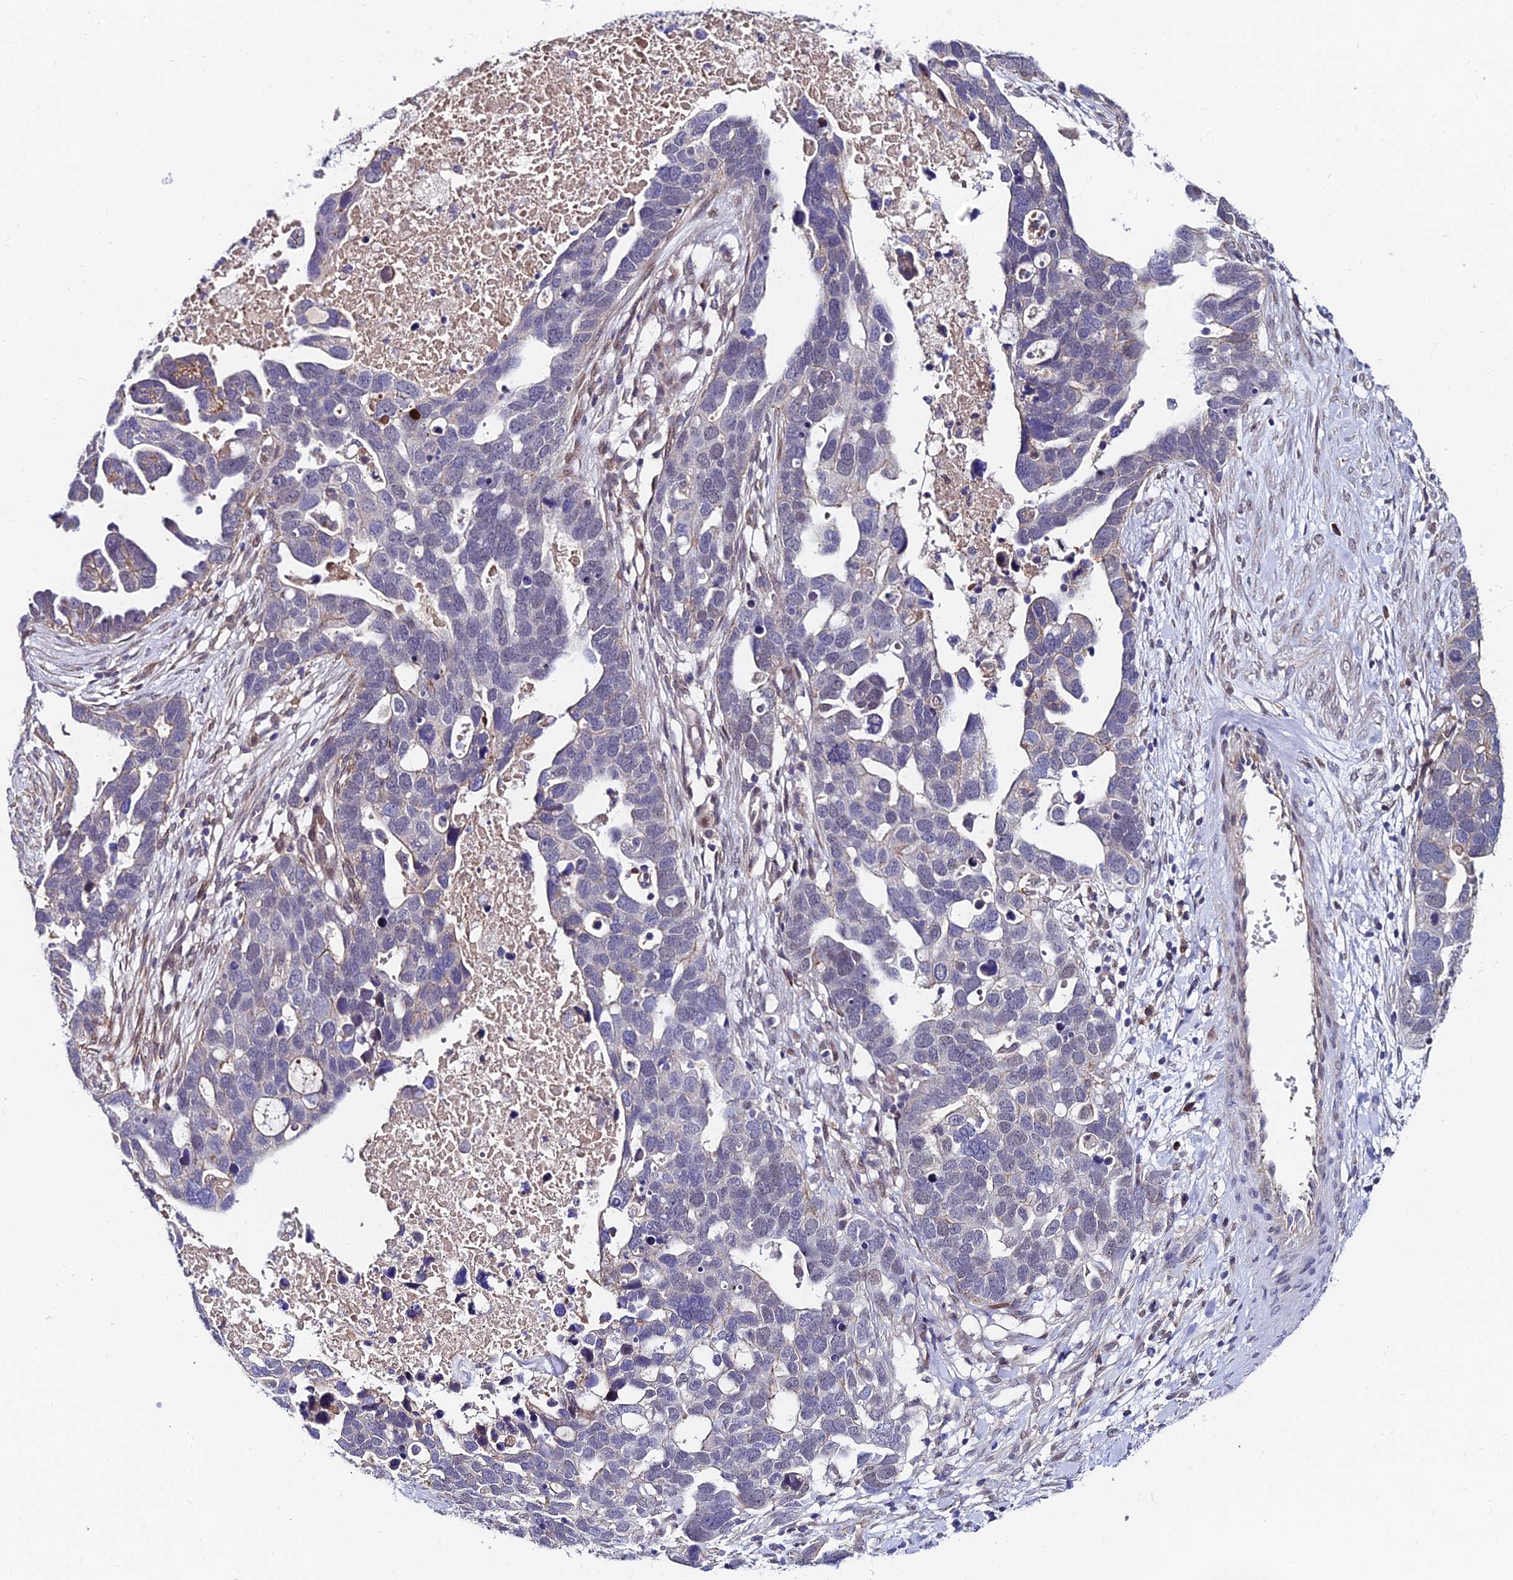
{"staining": {"intensity": "negative", "quantity": "none", "location": "none"}, "tissue": "ovarian cancer", "cell_type": "Tumor cells", "image_type": "cancer", "snomed": [{"axis": "morphology", "description": "Cystadenocarcinoma, serous, NOS"}, {"axis": "topography", "description": "Ovary"}], "caption": "The image demonstrates no significant staining in tumor cells of ovarian serous cystadenocarcinoma.", "gene": "TRIM24", "patient": {"sex": "female", "age": 54}}